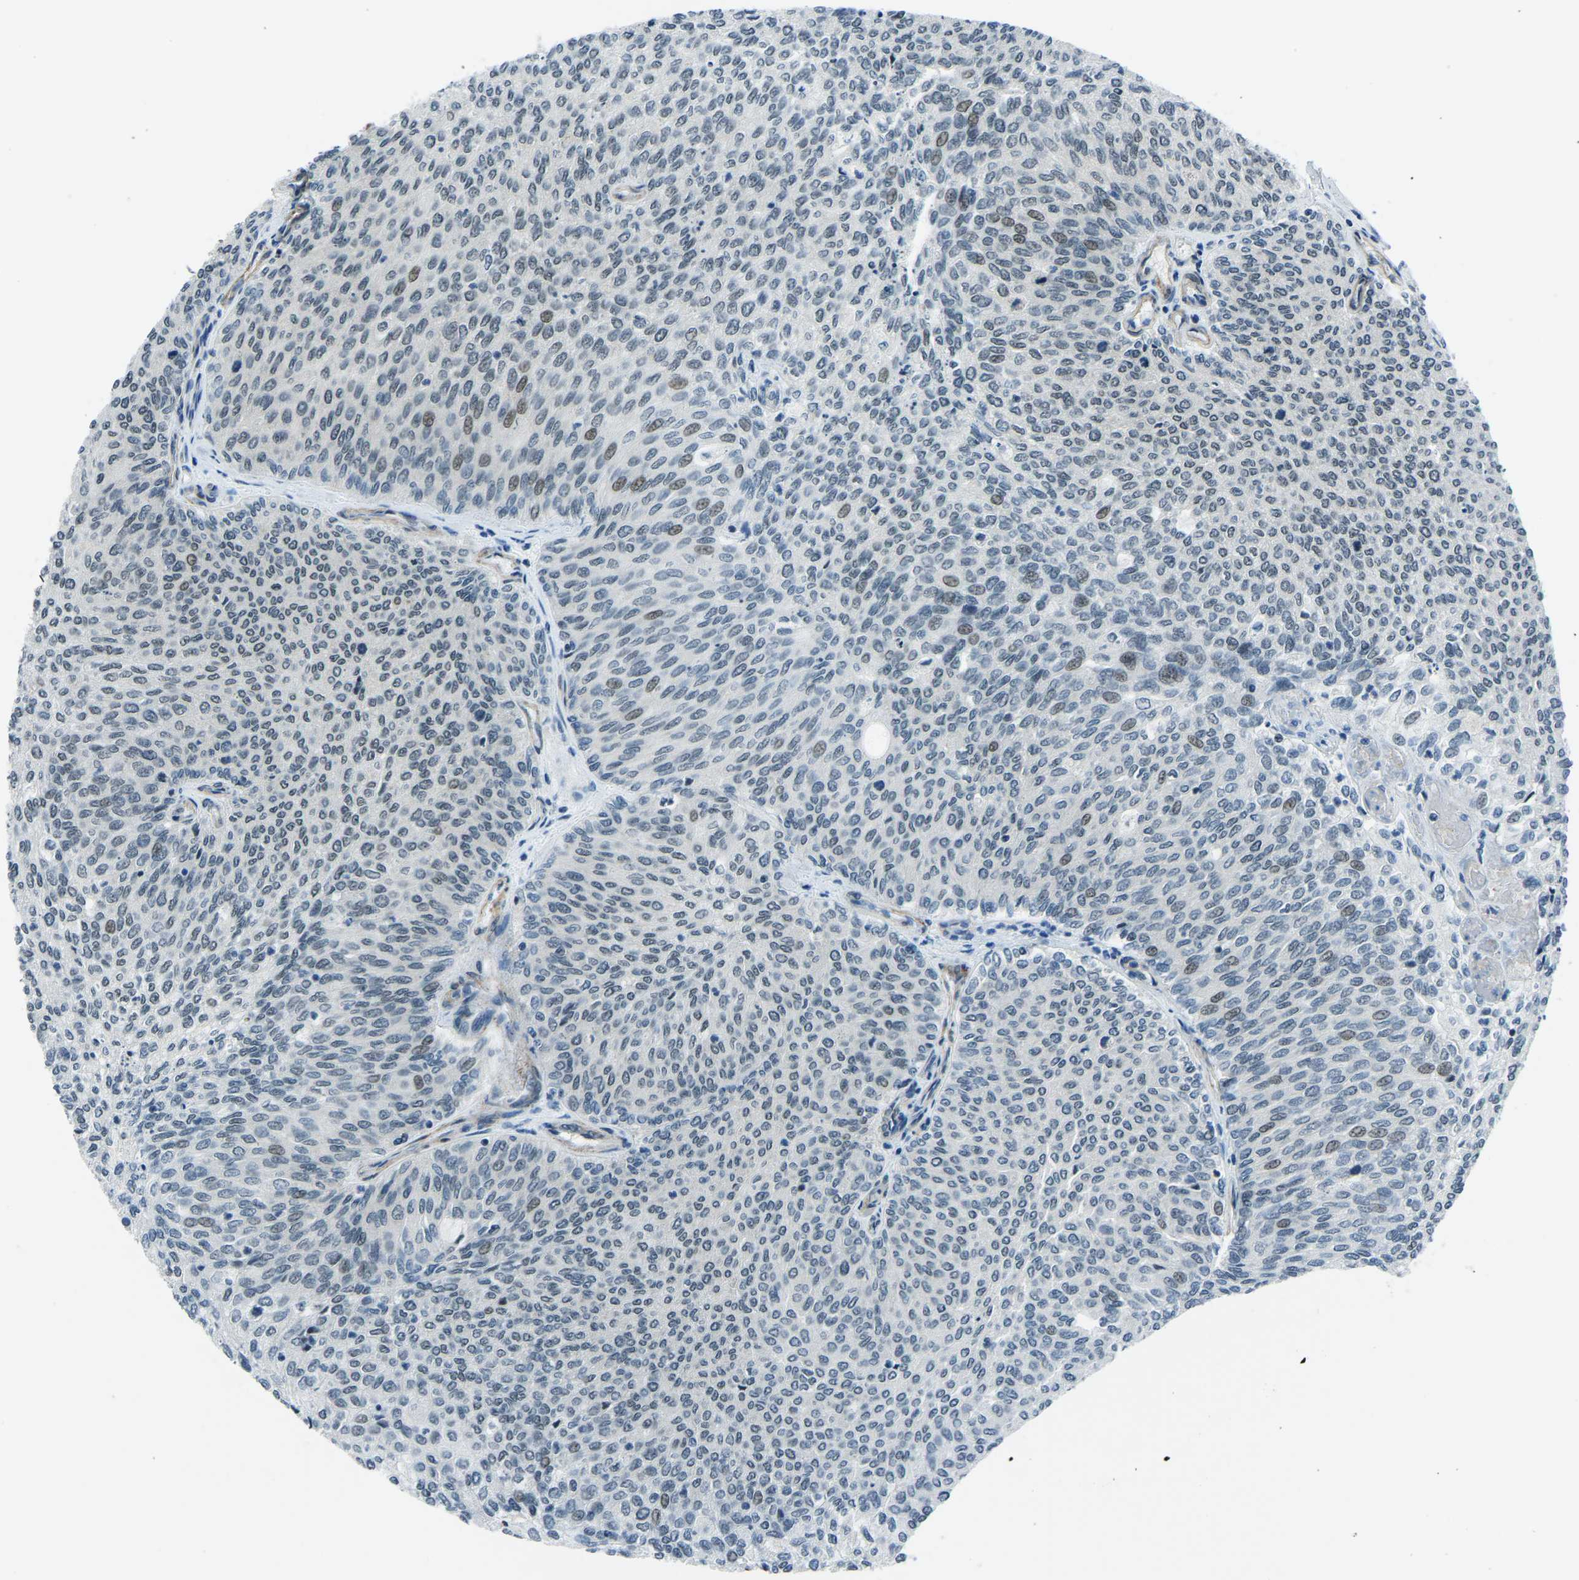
{"staining": {"intensity": "weak", "quantity": "25%-75%", "location": "nuclear"}, "tissue": "urothelial cancer", "cell_type": "Tumor cells", "image_type": "cancer", "snomed": [{"axis": "morphology", "description": "Urothelial carcinoma, Low grade"}, {"axis": "topography", "description": "Urinary bladder"}], "caption": "IHC staining of urothelial carcinoma (low-grade), which reveals low levels of weak nuclear expression in about 25%-75% of tumor cells indicating weak nuclear protein expression. The staining was performed using DAB (3,3'-diaminobenzidine) (brown) for protein detection and nuclei were counterstained in hematoxylin (blue).", "gene": "PRCC", "patient": {"sex": "female", "age": 79}}